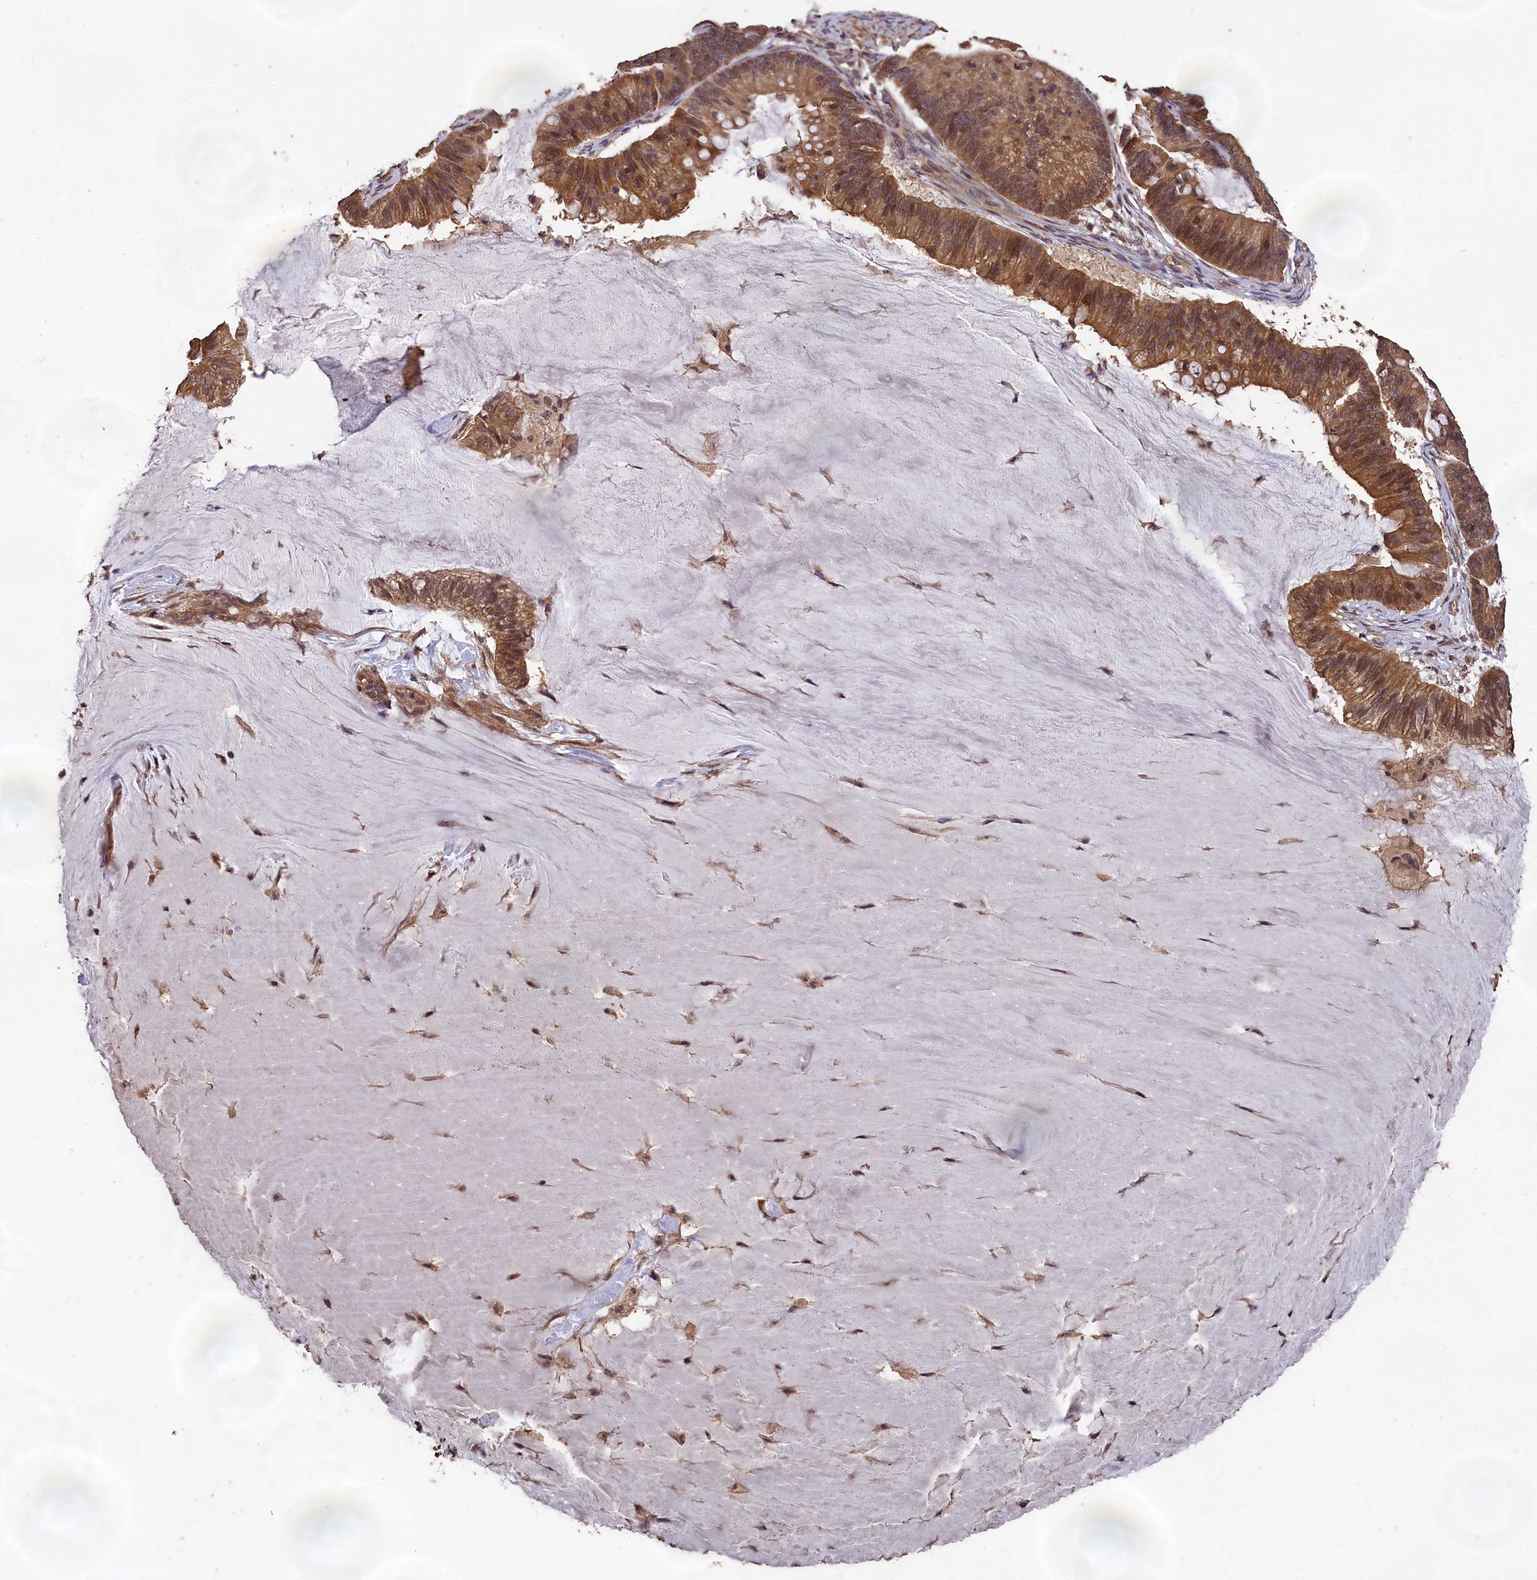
{"staining": {"intensity": "moderate", "quantity": ">75%", "location": "cytoplasmic/membranous"}, "tissue": "ovarian cancer", "cell_type": "Tumor cells", "image_type": "cancer", "snomed": [{"axis": "morphology", "description": "Cystadenocarcinoma, mucinous, NOS"}, {"axis": "topography", "description": "Ovary"}], "caption": "DAB immunohistochemical staining of human ovarian cancer exhibits moderate cytoplasmic/membranous protein positivity in approximately >75% of tumor cells. The protein of interest is stained brown, and the nuclei are stained in blue (DAB IHC with brightfield microscopy, high magnification).", "gene": "CHD9", "patient": {"sex": "female", "age": 61}}